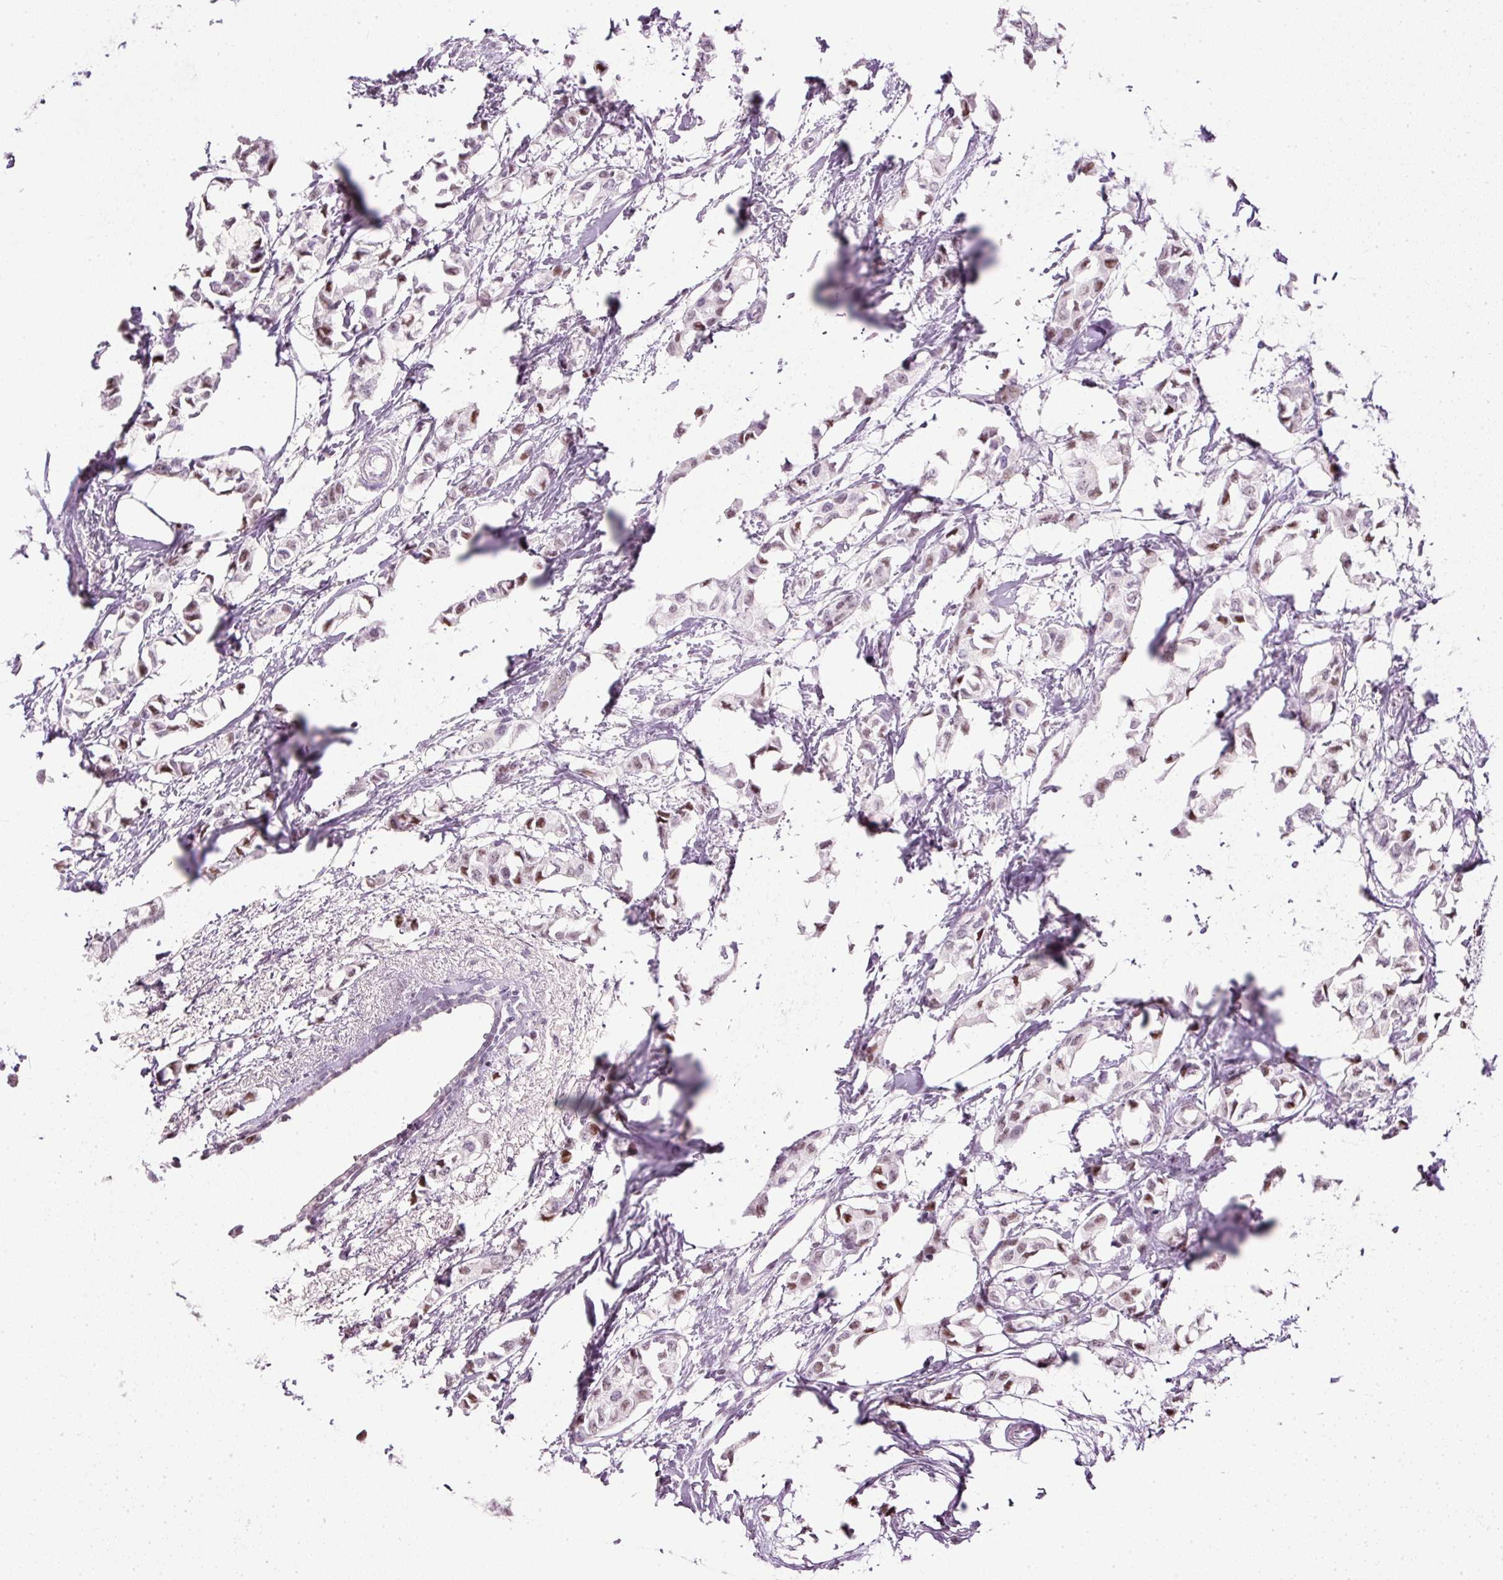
{"staining": {"intensity": "moderate", "quantity": "<25%", "location": "nuclear"}, "tissue": "breast cancer", "cell_type": "Tumor cells", "image_type": "cancer", "snomed": [{"axis": "morphology", "description": "Duct carcinoma"}, {"axis": "topography", "description": "Breast"}], "caption": "Immunohistochemical staining of human breast cancer (infiltrating ductal carcinoma) displays low levels of moderate nuclear positivity in about <25% of tumor cells. The staining was performed using DAB, with brown indicating positive protein expression. Nuclei are stained blue with hematoxylin.", "gene": "PDE6B", "patient": {"sex": "female", "age": 73}}